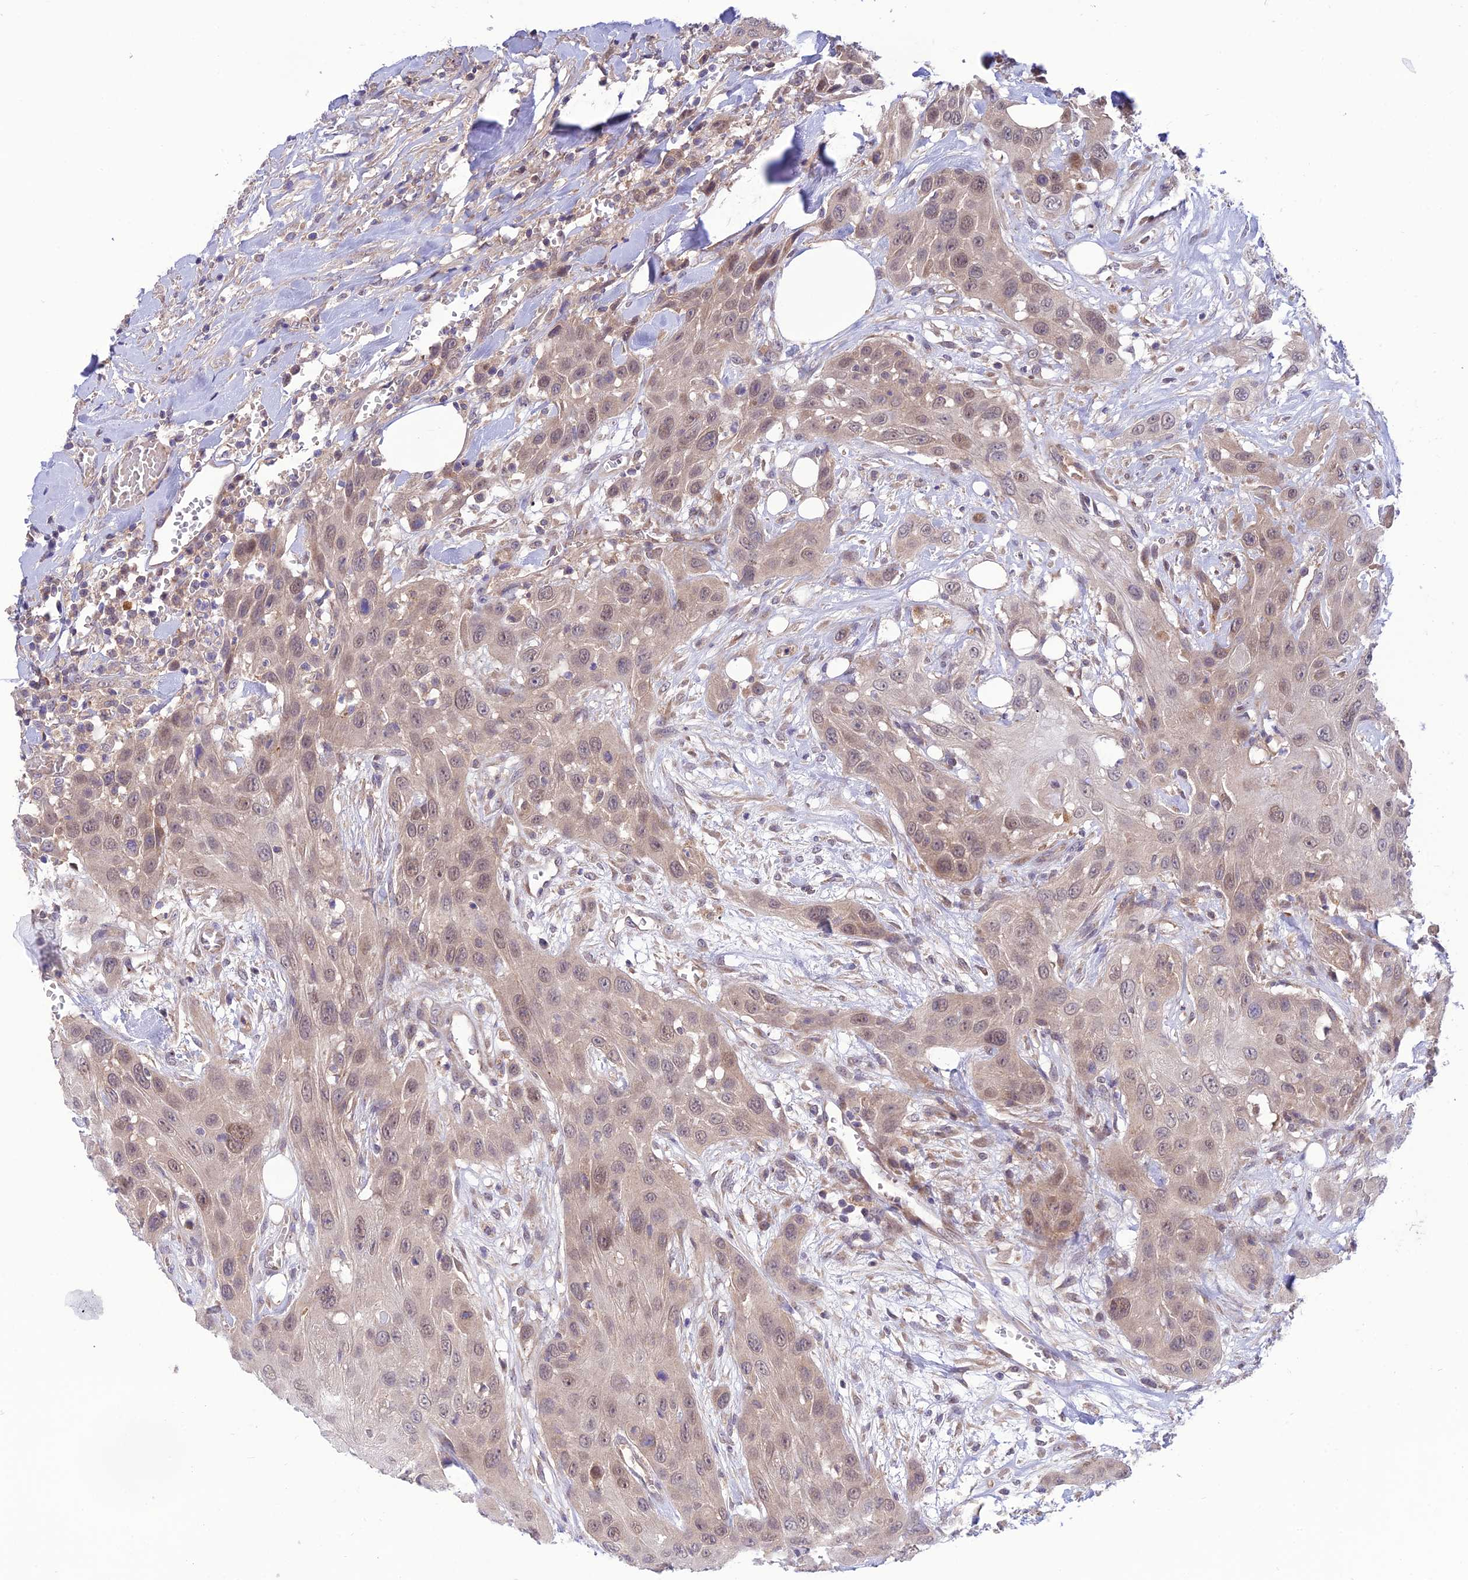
{"staining": {"intensity": "weak", "quantity": "25%-75%", "location": "nuclear"}, "tissue": "head and neck cancer", "cell_type": "Tumor cells", "image_type": "cancer", "snomed": [{"axis": "morphology", "description": "Squamous cell carcinoma, NOS"}, {"axis": "topography", "description": "Head-Neck"}], "caption": "A brown stain shows weak nuclear expression of a protein in human head and neck squamous cell carcinoma tumor cells.", "gene": "UROS", "patient": {"sex": "male", "age": 81}}